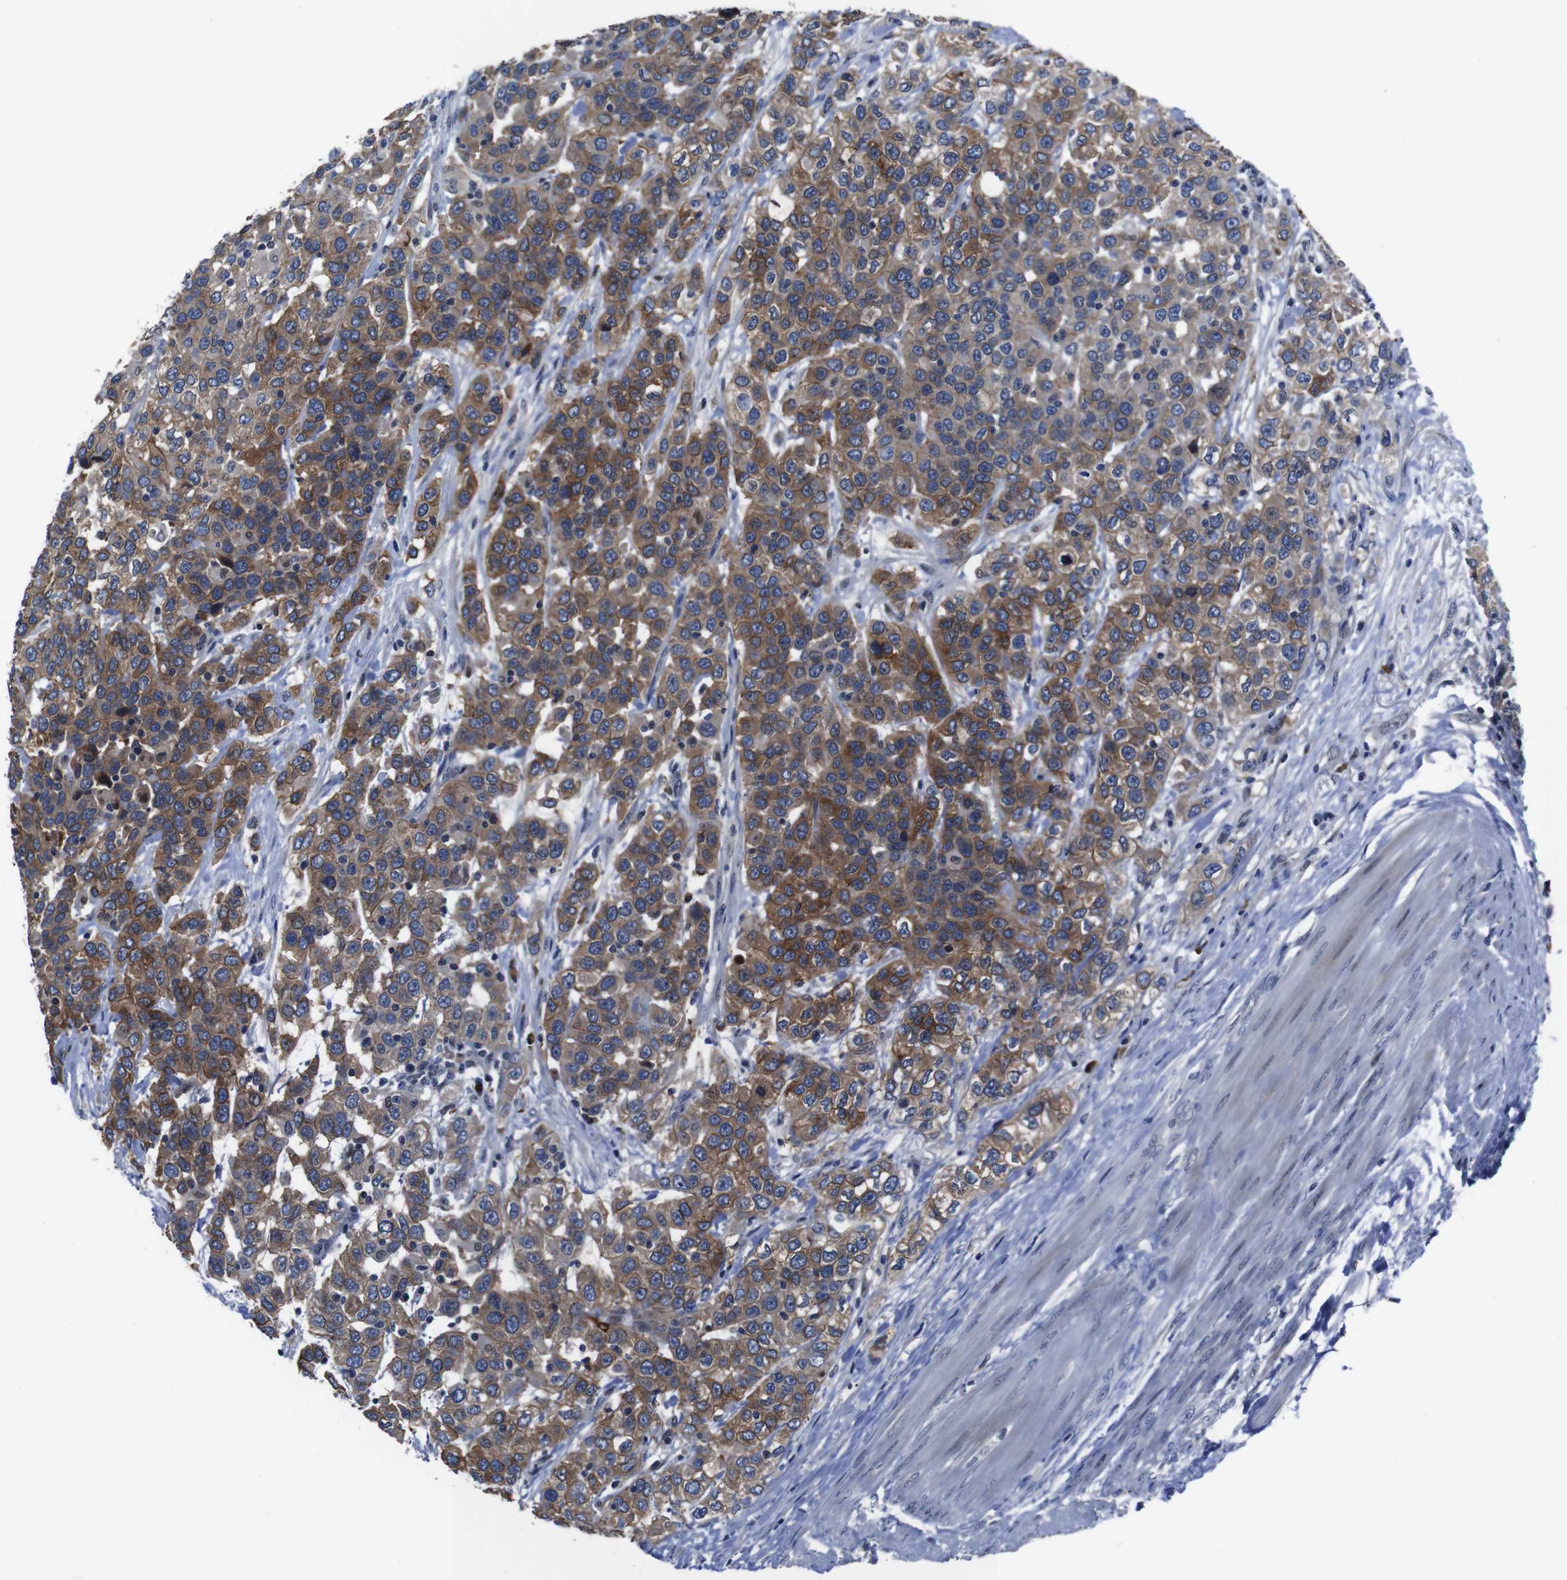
{"staining": {"intensity": "moderate", "quantity": ">75%", "location": "cytoplasmic/membranous"}, "tissue": "urothelial cancer", "cell_type": "Tumor cells", "image_type": "cancer", "snomed": [{"axis": "morphology", "description": "Urothelial carcinoma, High grade"}, {"axis": "topography", "description": "Urinary bladder"}], "caption": "Urothelial carcinoma (high-grade) stained with DAB immunohistochemistry (IHC) exhibits medium levels of moderate cytoplasmic/membranous expression in approximately >75% of tumor cells.", "gene": "SEMA4B", "patient": {"sex": "female", "age": 80}}